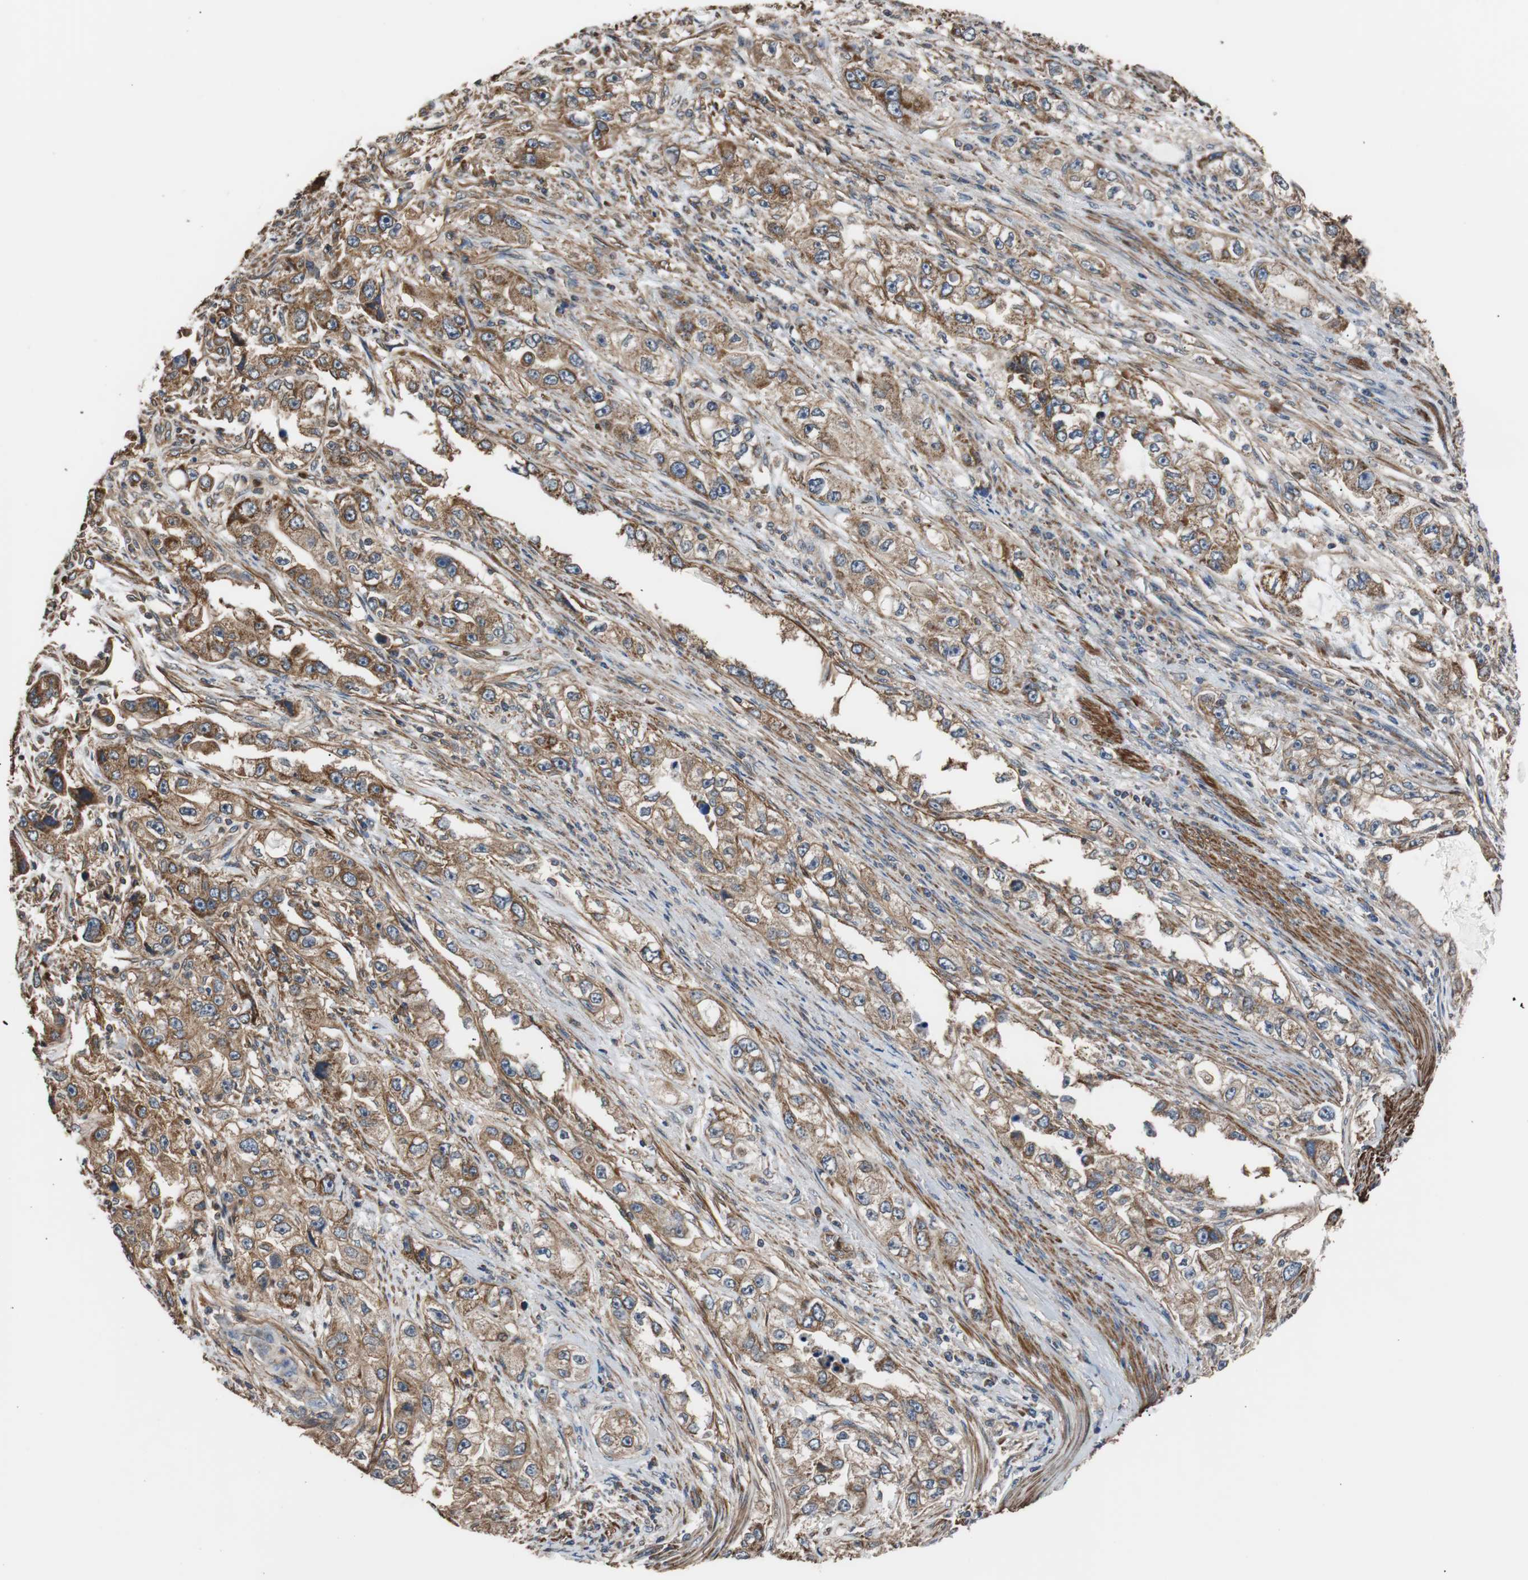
{"staining": {"intensity": "moderate", "quantity": "25%-75%", "location": "cytoplasmic/membranous"}, "tissue": "stomach cancer", "cell_type": "Tumor cells", "image_type": "cancer", "snomed": [{"axis": "morphology", "description": "Adenocarcinoma, NOS"}, {"axis": "topography", "description": "Stomach, lower"}], "caption": "An immunohistochemistry image of neoplastic tissue is shown. Protein staining in brown shows moderate cytoplasmic/membranous positivity in stomach adenocarcinoma within tumor cells. The staining is performed using DAB brown chromogen to label protein expression. The nuclei are counter-stained blue using hematoxylin.", "gene": "PITRM1", "patient": {"sex": "female", "age": 93}}